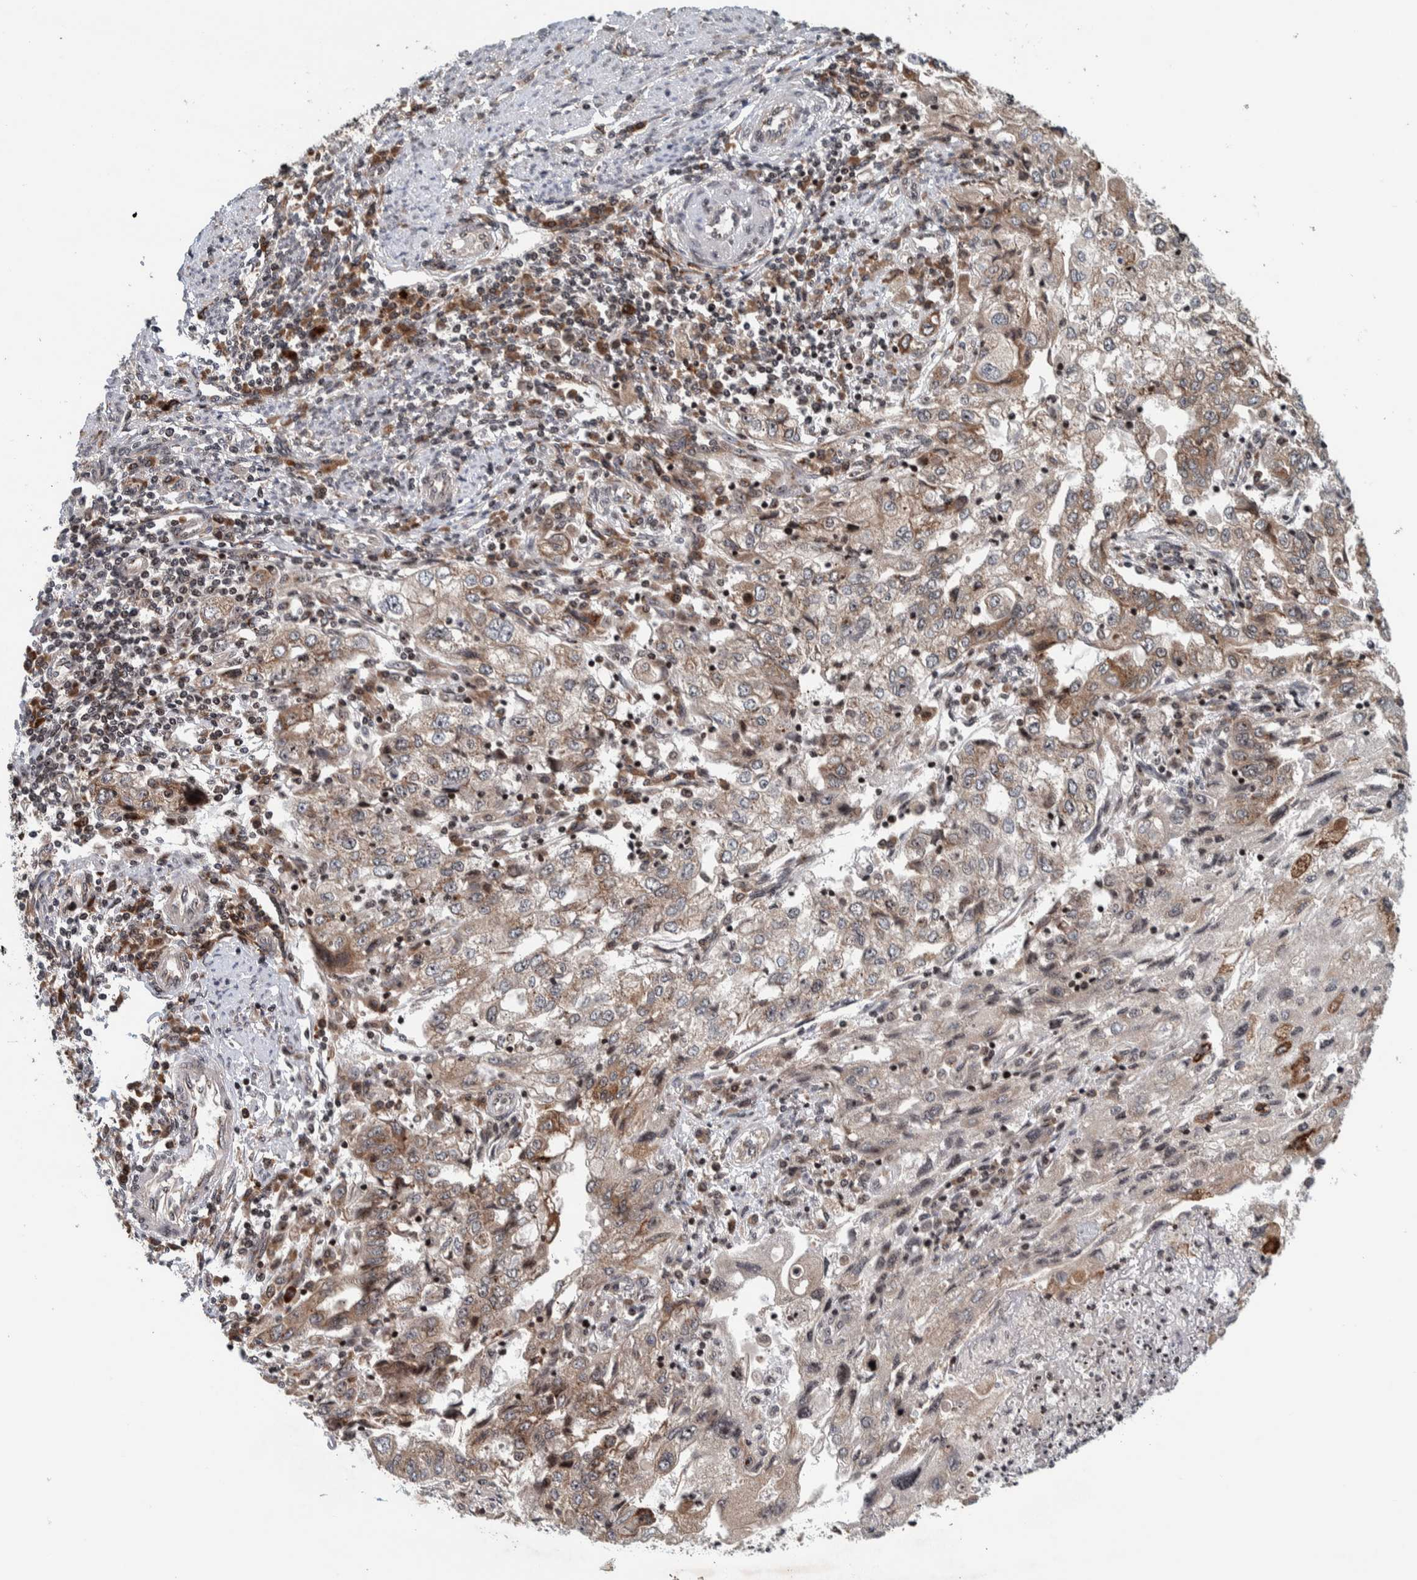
{"staining": {"intensity": "weak", "quantity": "<25%", "location": "cytoplasmic/membranous"}, "tissue": "endometrial cancer", "cell_type": "Tumor cells", "image_type": "cancer", "snomed": [{"axis": "morphology", "description": "Adenocarcinoma, NOS"}, {"axis": "topography", "description": "Endometrium"}], "caption": "There is no significant staining in tumor cells of endometrial cancer (adenocarcinoma).", "gene": "CCDC182", "patient": {"sex": "female", "age": 49}}